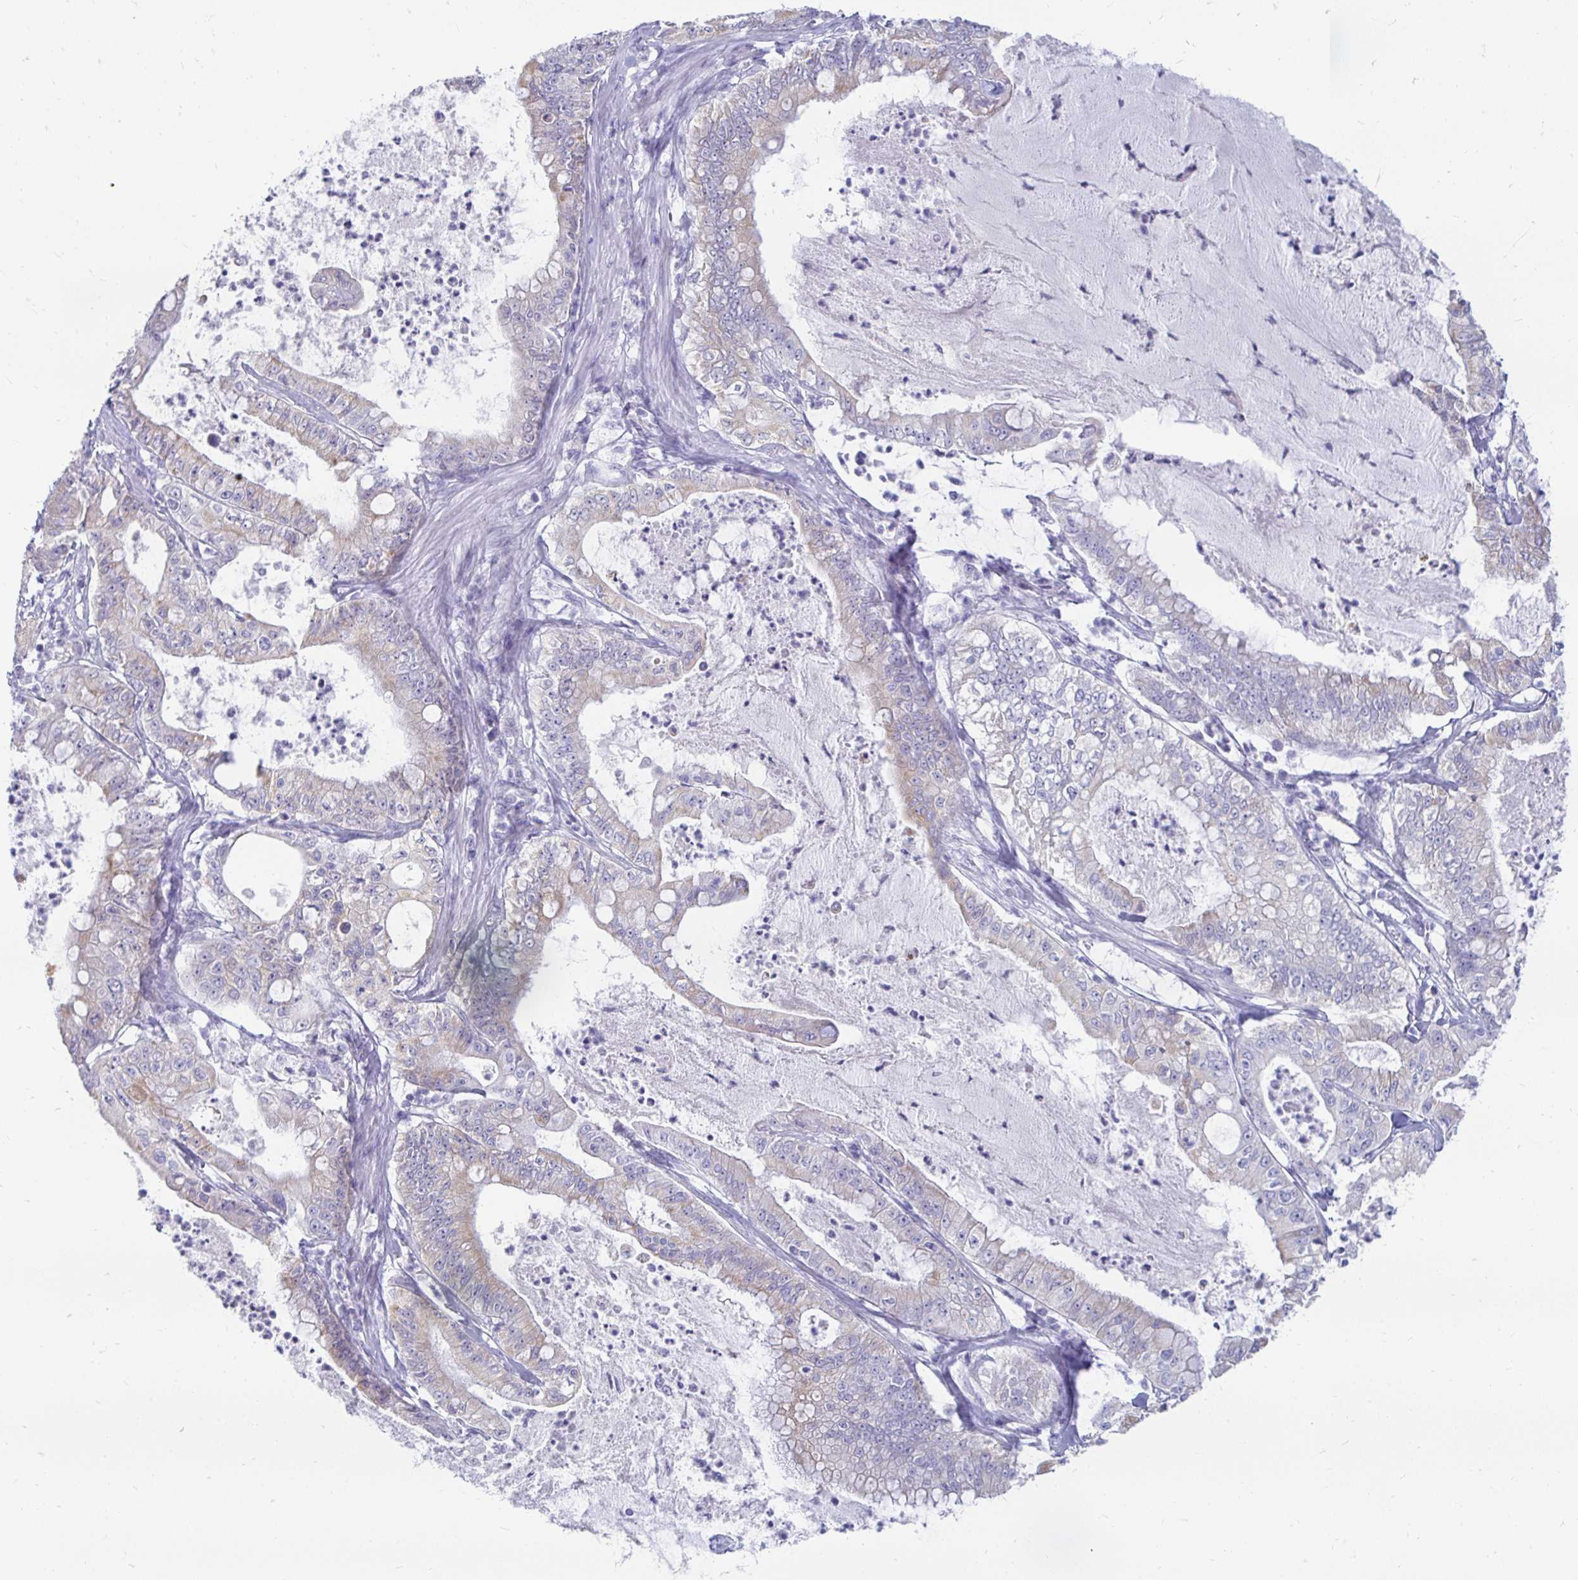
{"staining": {"intensity": "negative", "quantity": "none", "location": "none"}, "tissue": "pancreatic cancer", "cell_type": "Tumor cells", "image_type": "cancer", "snomed": [{"axis": "morphology", "description": "Adenocarcinoma, NOS"}, {"axis": "topography", "description": "Pancreas"}], "caption": "High power microscopy image of an IHC micrograph of pancreatic adenocarcinoma, revealing no significant expression in tumor cells.", "gene": "PEG10", "patient": {"sex": "male", "age": 71}}